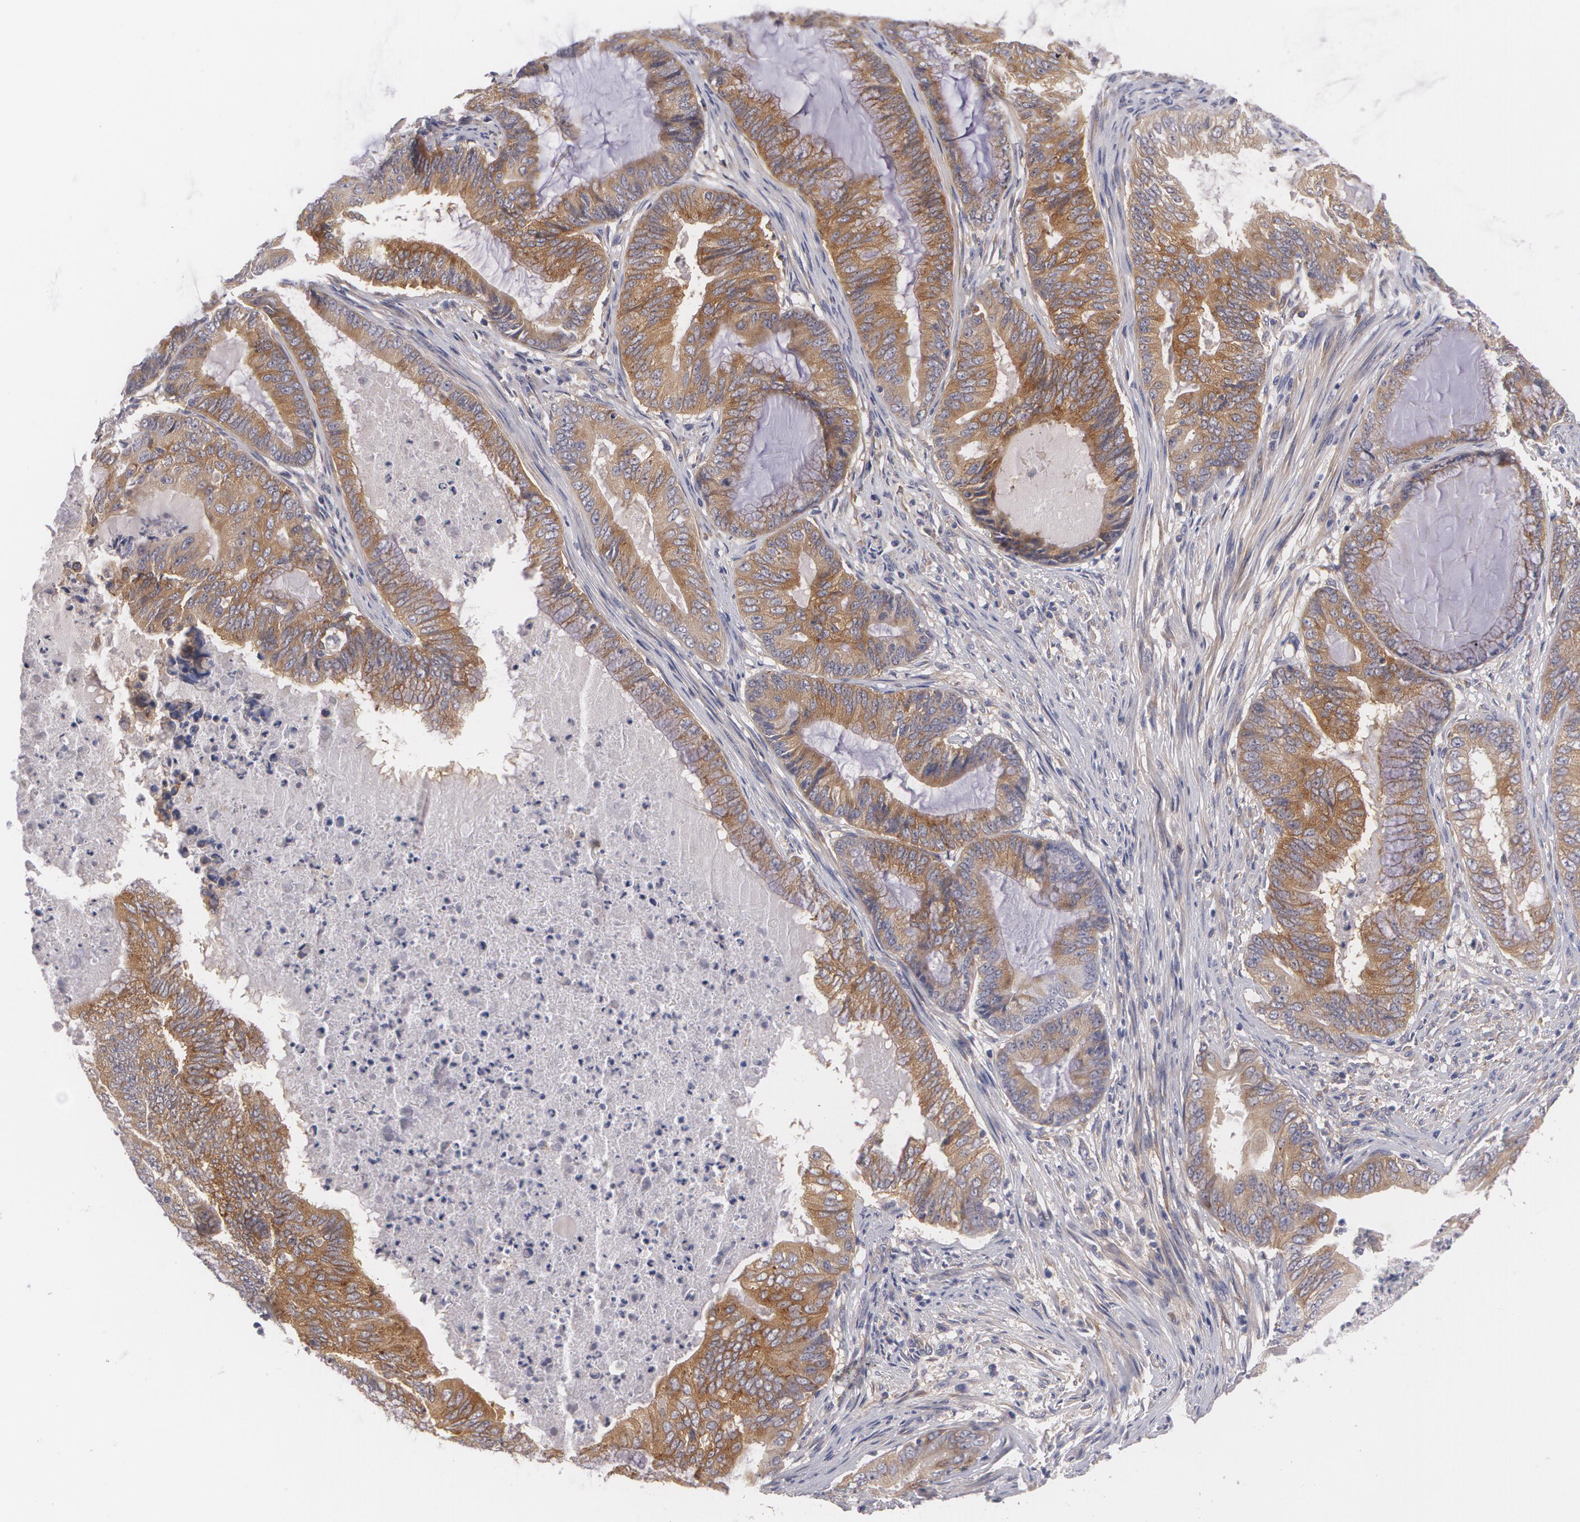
{"staining": {"intensity": "strong", "quantity": ">75%", "location": "cytoplasmic/membranous"}, "tissue": "endometrial cancer", "cell_type": "Tumor cells", "image_type": "cancer", "snomed": [{"axis": "morphology", "description": "Adenocarcinoma, NOS"}, {"axis": "topography", "description": "Endometrium"}], "caption": "Immunohistochemistry (DAB) staining of human endometrial cancer (adenocarcinoma) reveals strong cytoplasmic/membranous protein positivity in approximately >75% of tumor cells.", "gene": "CASK", "patient": {"sex": "female", "age": 63}}